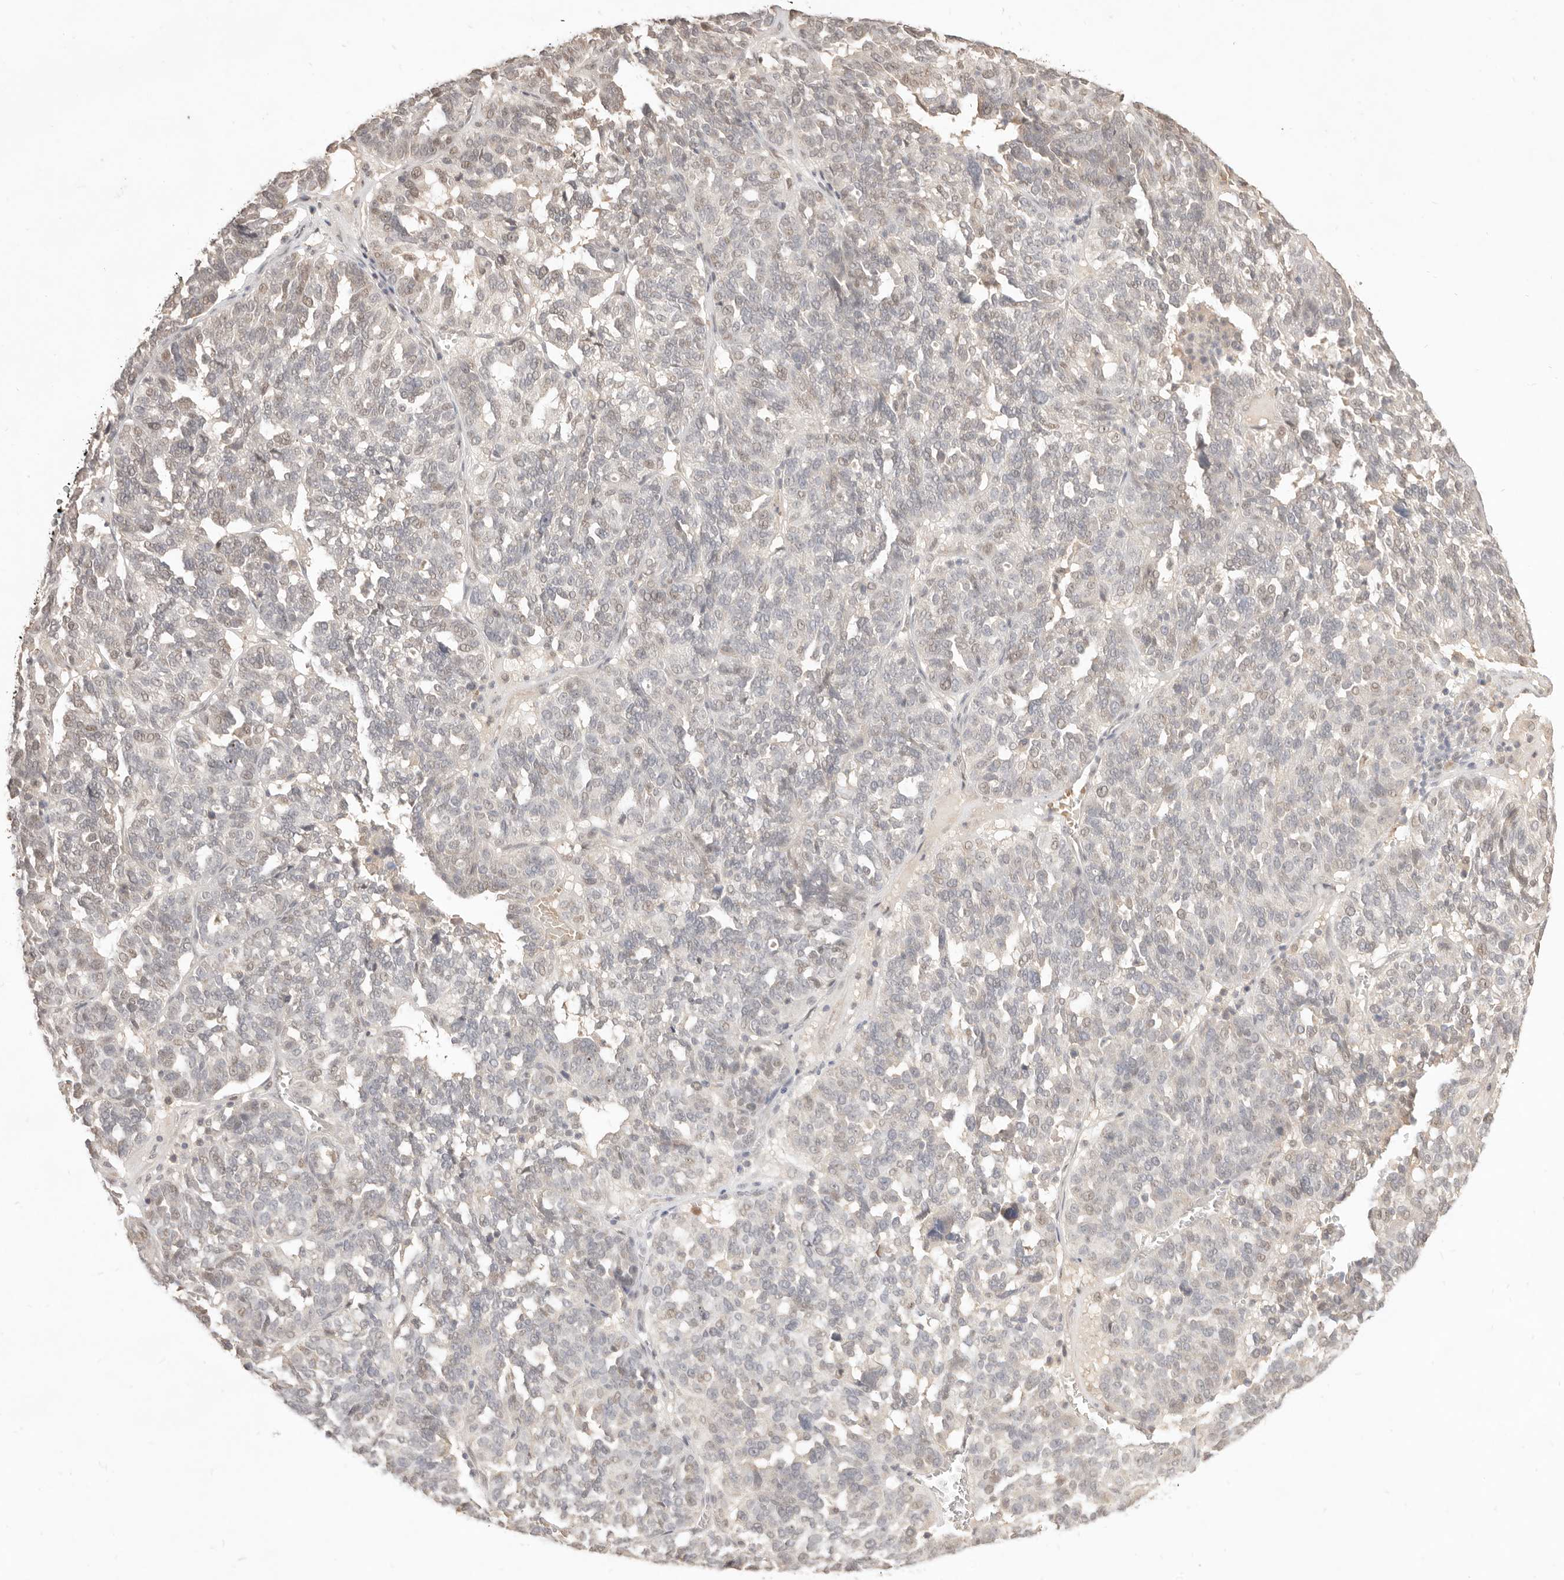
{"staining": {"intensity": "weak", "quantity": "25%-75%", "location": "cytoplasmic/membranous,nuclear"}, "tissue": "ovarian cancer", "cell_type": "Tumor cells", "image_type": "cancer", "snomed": [{"axis": "morphology", "description": "Cystadenocarcinoma, serous, NOS"}, {"axis": "topography", "description": "Ovary"}], "caption": "Tumor cells show low levels of weak cytoplasmic/membranous and nuclear expression in approximately 25%-75% of cells in ovarian cancer (serous cystadenocarcinoma).", "gene": "MEP1A", "patient": {"sex": "female", "age": 59}}